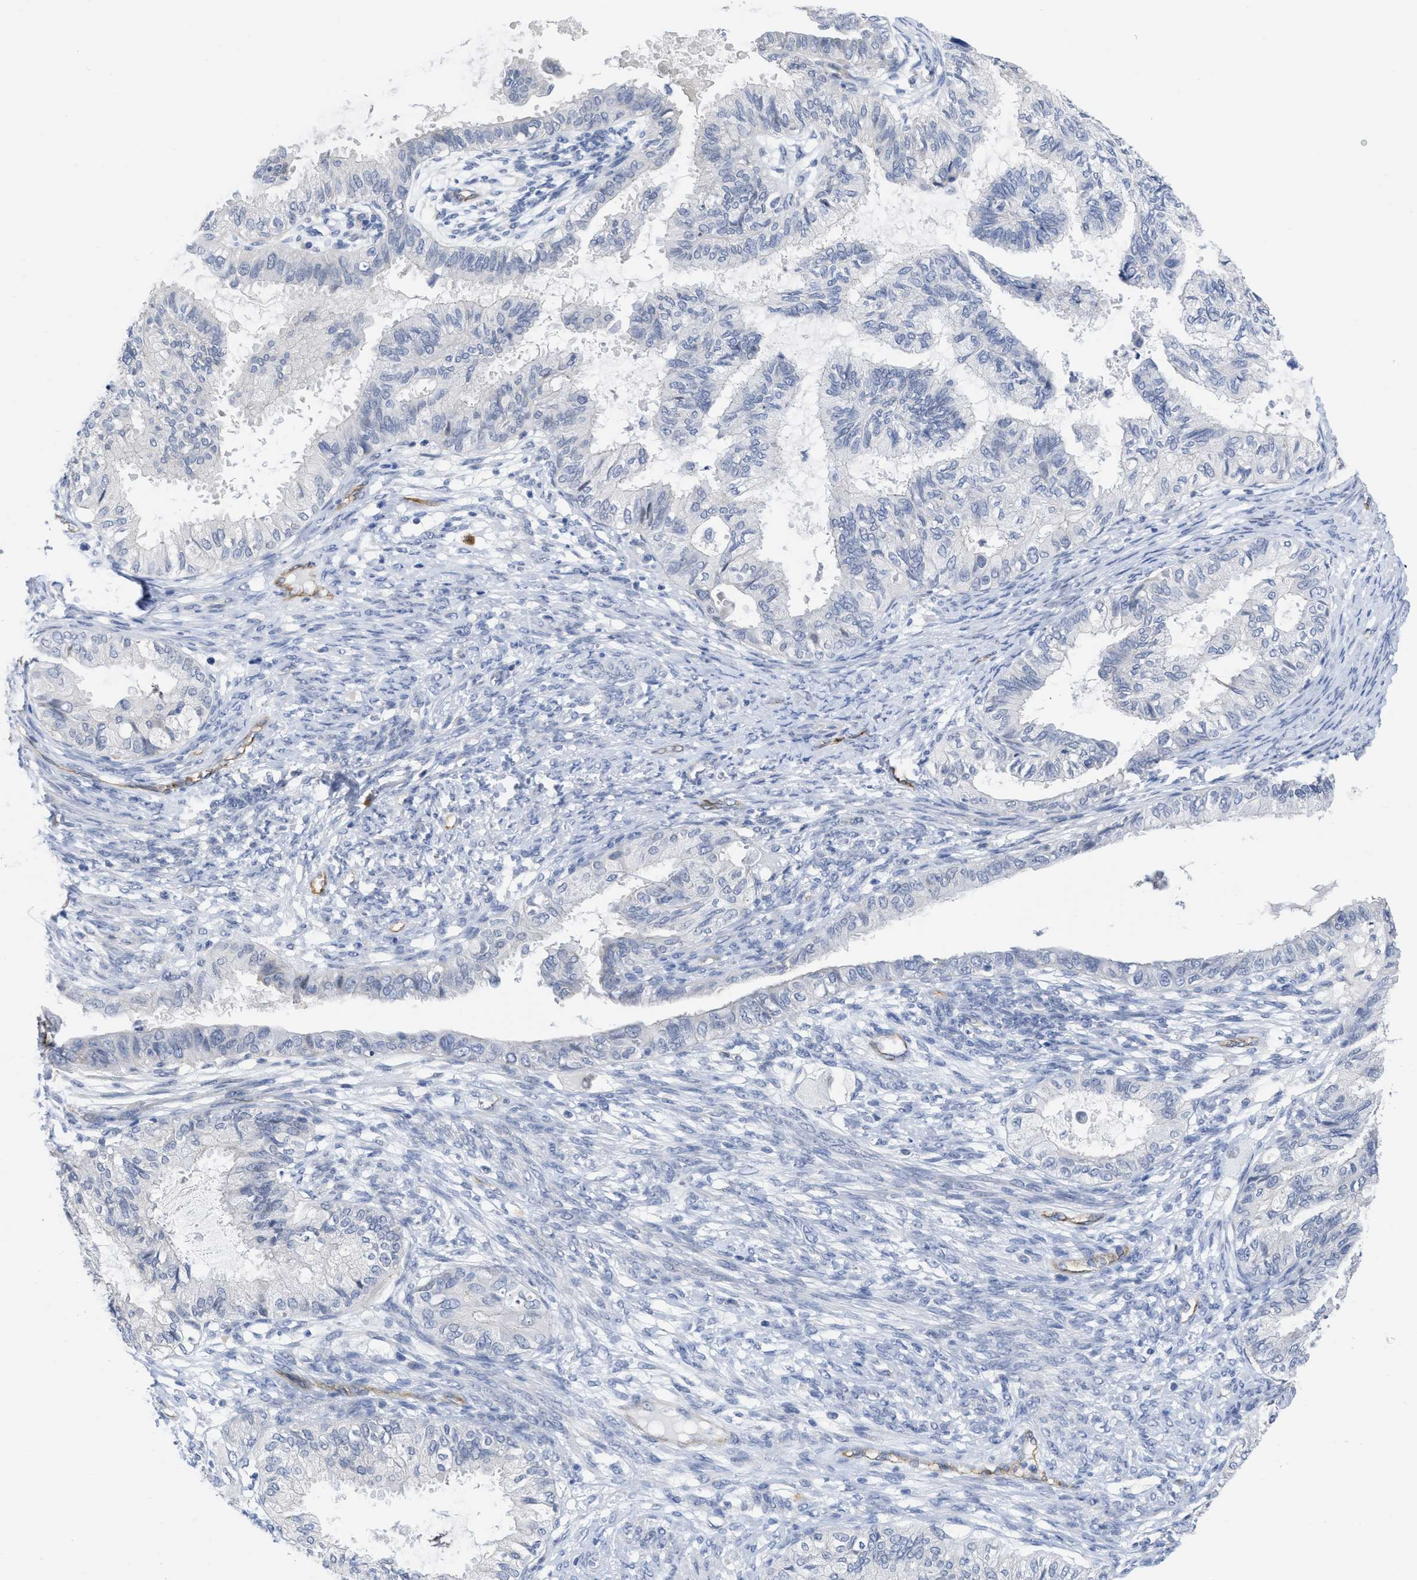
{"staining": {"intensity": "negative", "quantity": "none", "location": "none"}, "tissue": "cervical cancer", "cell_type": "Tumor cells", "image_type": "cancer", "snomed": [{"axis": "morphology", "description": "Normal tissue, NOS"}, {"axis": "morphology", "description": "Adenocarcinoma, NOS"}, {"axis": "topography", "description": "Cervix"}, {"axis": "topography", "description": "Endometrium"}], "caption": "Immunohistochemistry of human cervical cancer demonstrates no staining in tumor cells. Brightfield microscopy of IHC stained with DAB (brown) and hematoxylin (blue), captured at high magnification.", "gene": "ACKR1", "patient": {"sex": "female", "age": 86}}